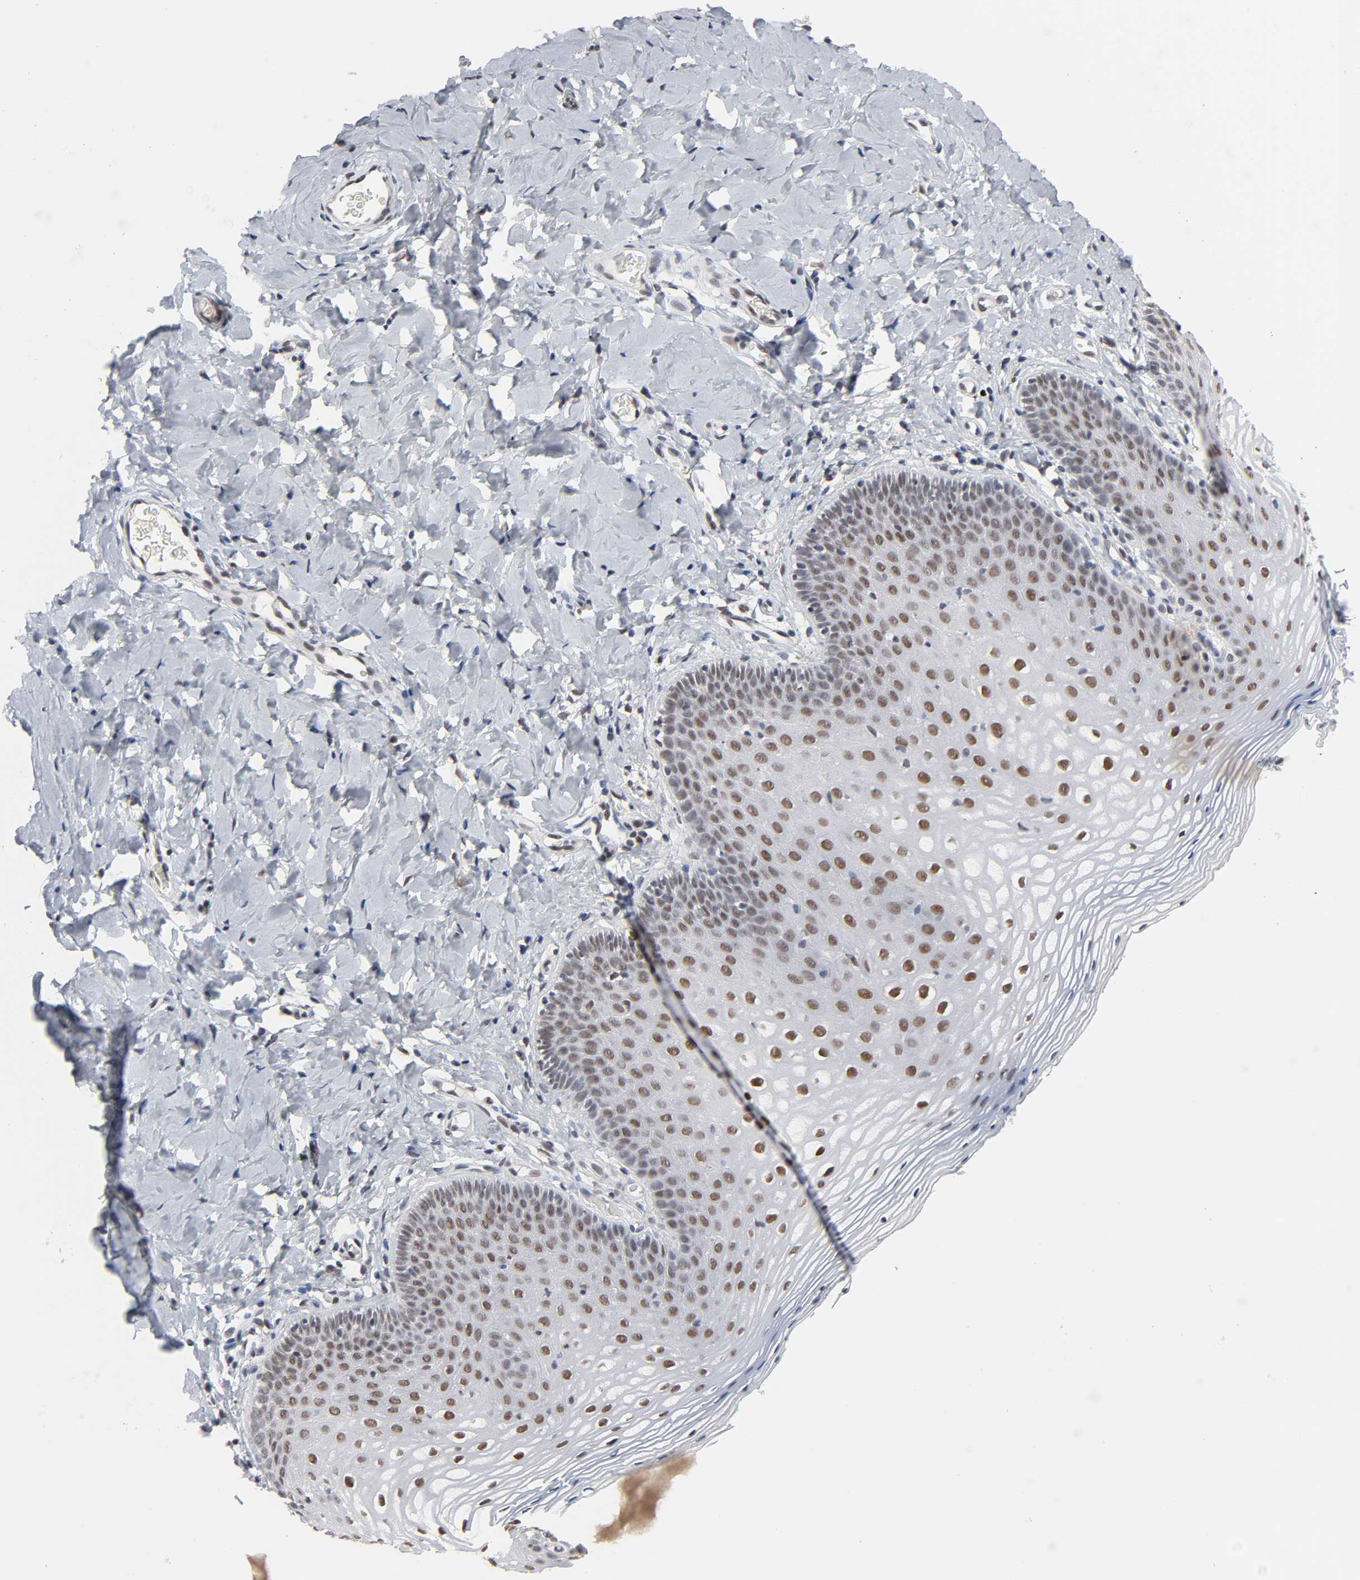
{"staining": {"intensity": "moderate", "quantity": ">75%", "location": "nuclear"}, "tissue": "vagina", "cell_type": "Squamous epithelial cells", "image_type": "normal", "snomed": [{"axis": "morphology", "description": "Normal tissue, NOS"}, {"axis": "topography", "description": "Vagina"}], "caption": "Brown immunohistochemical staining in benign human vagina reveals moderate nuclear expression in about >75% of squamous epithelial cells.", "gene": "TRIM33", "patient": {"sex": "female", "age": 55}}